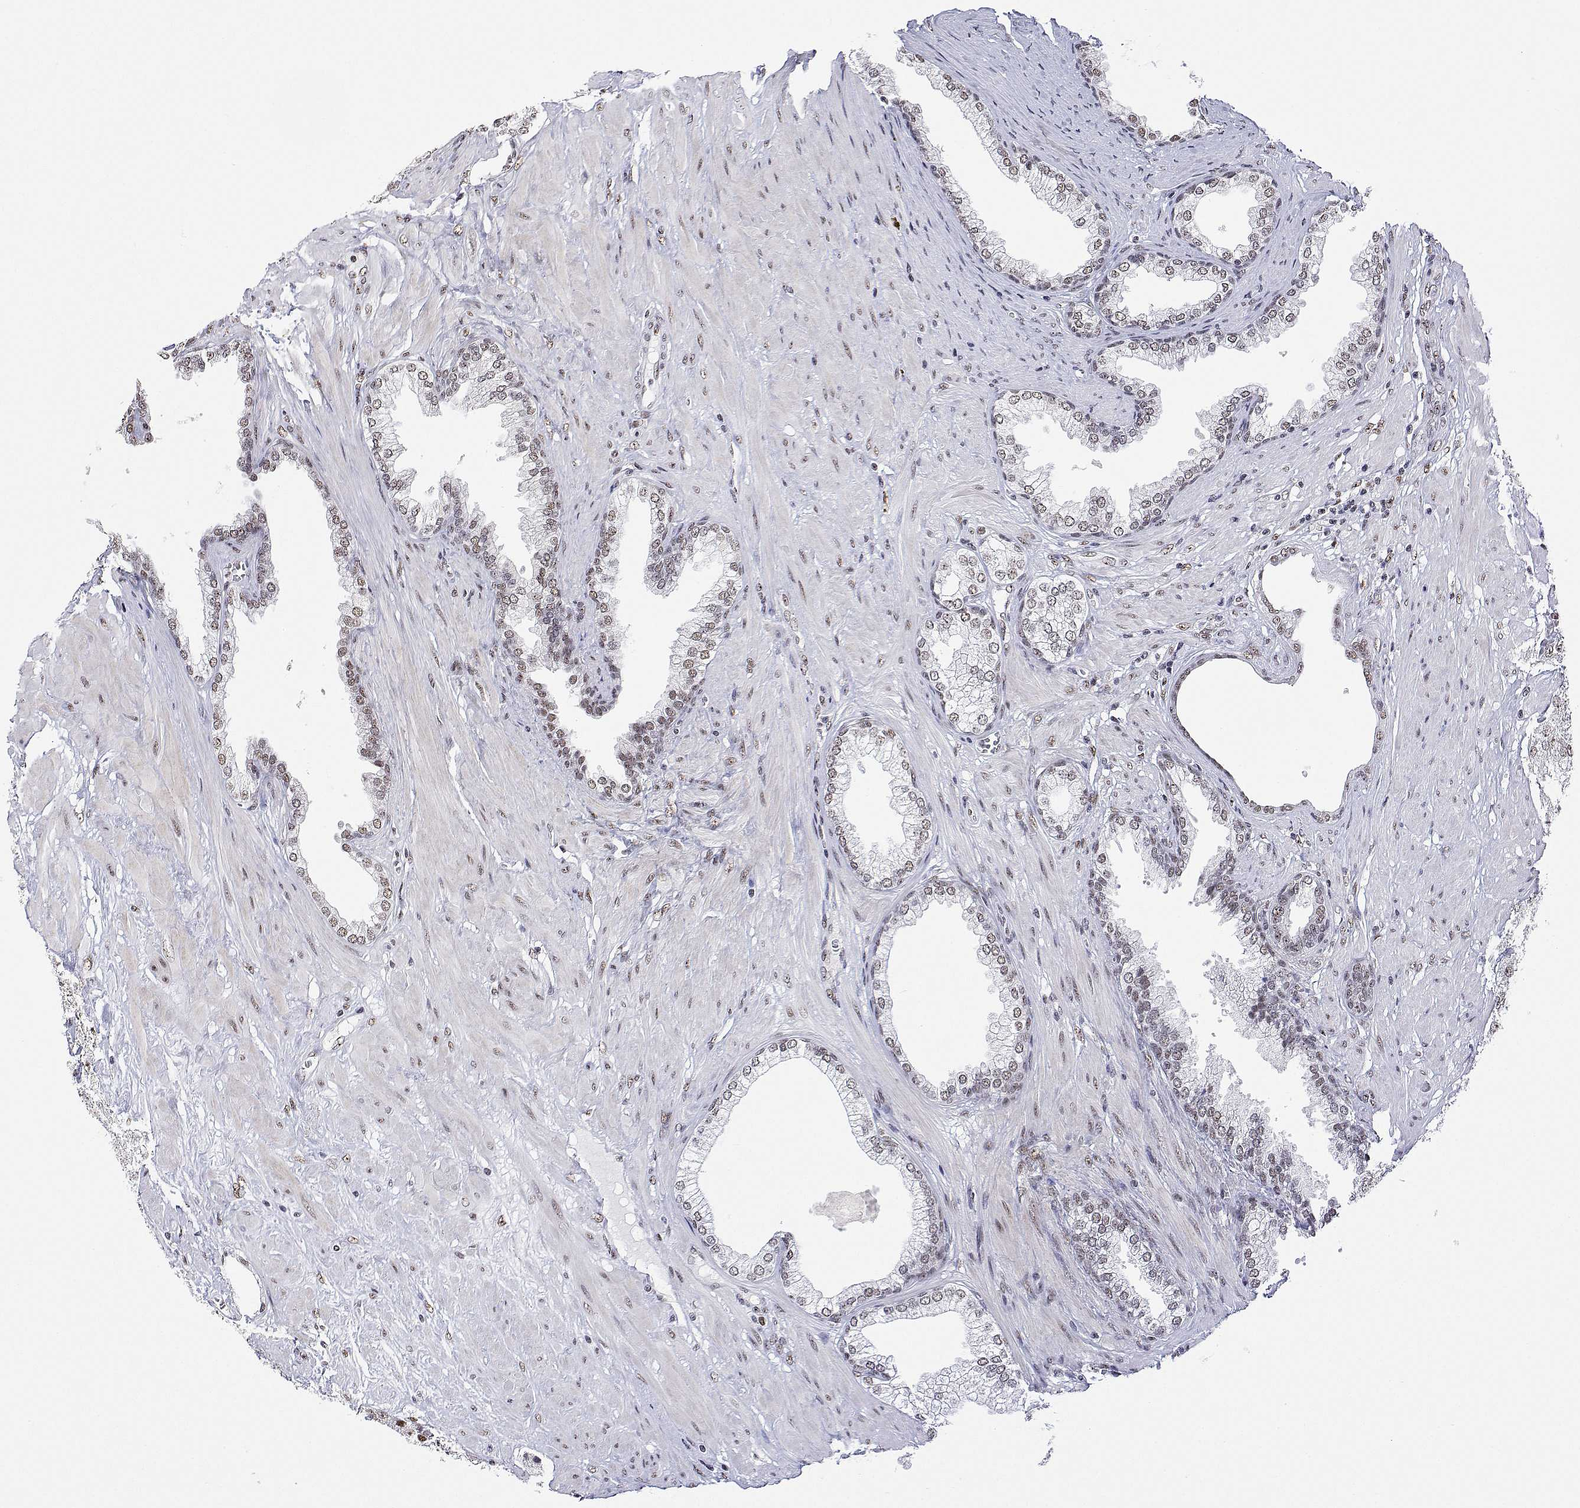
{"staining": {"intensity": "weak", "quantity": "25%-75%", "location": "nuclear"}, "tissue": "prostate cancer", "cell_type": "Tumor cells", "image_type": "cancer", "snomed": [{"axis": "morphology", "description": "Adenocarcinoma, High grade"}, {"axis": "topography", "description": "Prostate"}], "caption": "Protein expression analysis of human adenocarcinoma (high-grade) (prostate) reveals weak nuclear expression in approximately 25%-75% of tumor cells.", "gene": "ADAR", "patient": {"sex": "male", "age": 56}}